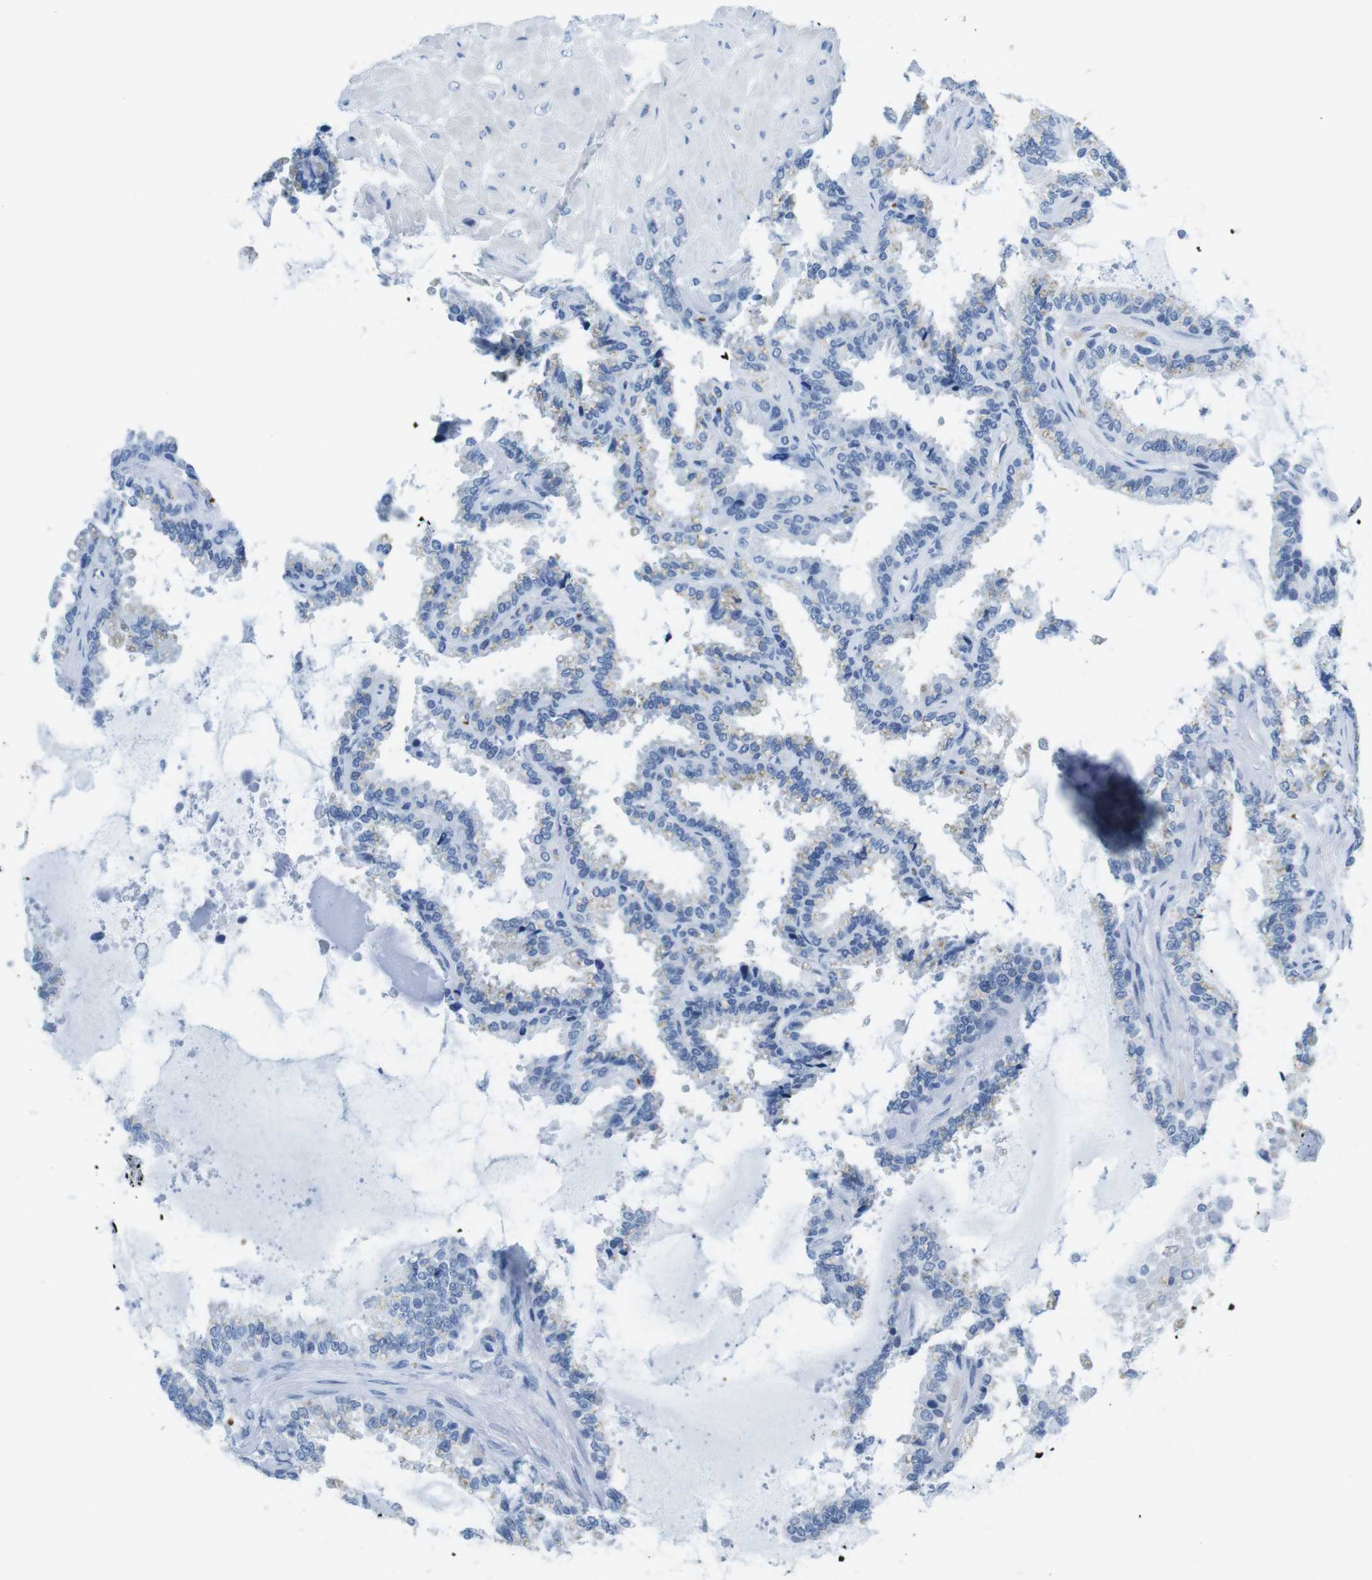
{"staining": {"intensity": "weak", "quantity": "<25%", "location": "cytoplasmic/membranous"}, "tissue": "seminal vesicle", "cell_type": "Glandular cells", "image_type": "normal", "snomed": [{"axis": "morphology", "description": "Normal tissue, NOS"}, {"axis": "topography", "description": "Seminal veicle"}], "caption": "Seminal vesicle was stained to show a protein in brown. There is no significant expression in glandular cells. (Brightfield microscopy of DAB (3,3'-diaminobenzidine) immunohistochemistry at high magnification).", "gene": "TFAP2C", "patient": {"sex": "male", "age": 46}}